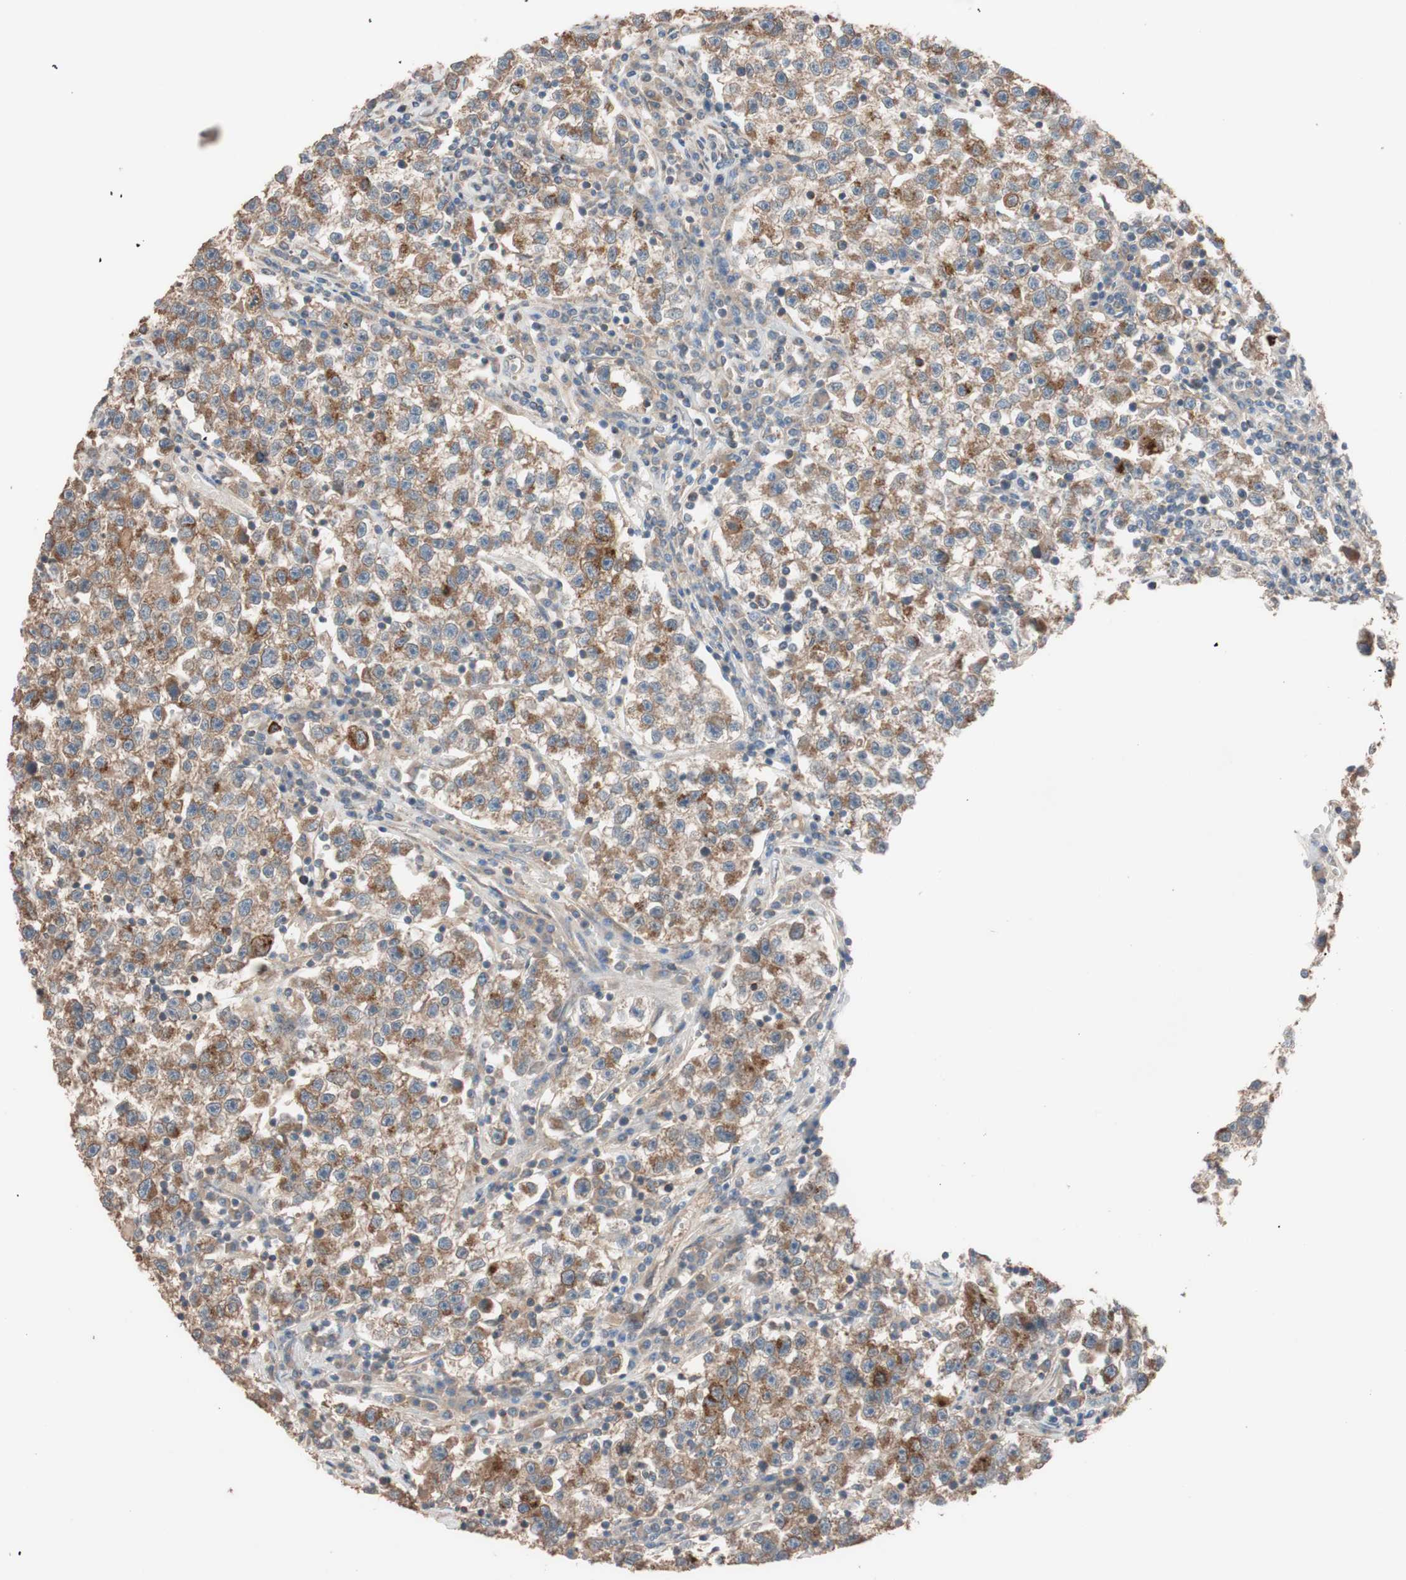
{"staining": {"intensity": "moderate", "quantity": ">75%", "location": "cytoplasmic/membranous"}, "tissue": "testis cancer", "cell_type": "Tumor cells", "image_type": "cancer", "snomed": [{"axis": "morphology", "description": "Seminoma, NOS"}, {"axis": "topography", "description": "Testis"}], "caption": "DAB (3,3'-diaminobenzidine) immunohistochemical staining of human seminoma (testis) reveals moderate cytoplasmic/membranous protein expression in about >75% of tumor cells. The protein of interest is shown in brown color, while the nuclei are stained blue.", "gene": "SDC4", "patient": {"sex": "male", "age": 22}}